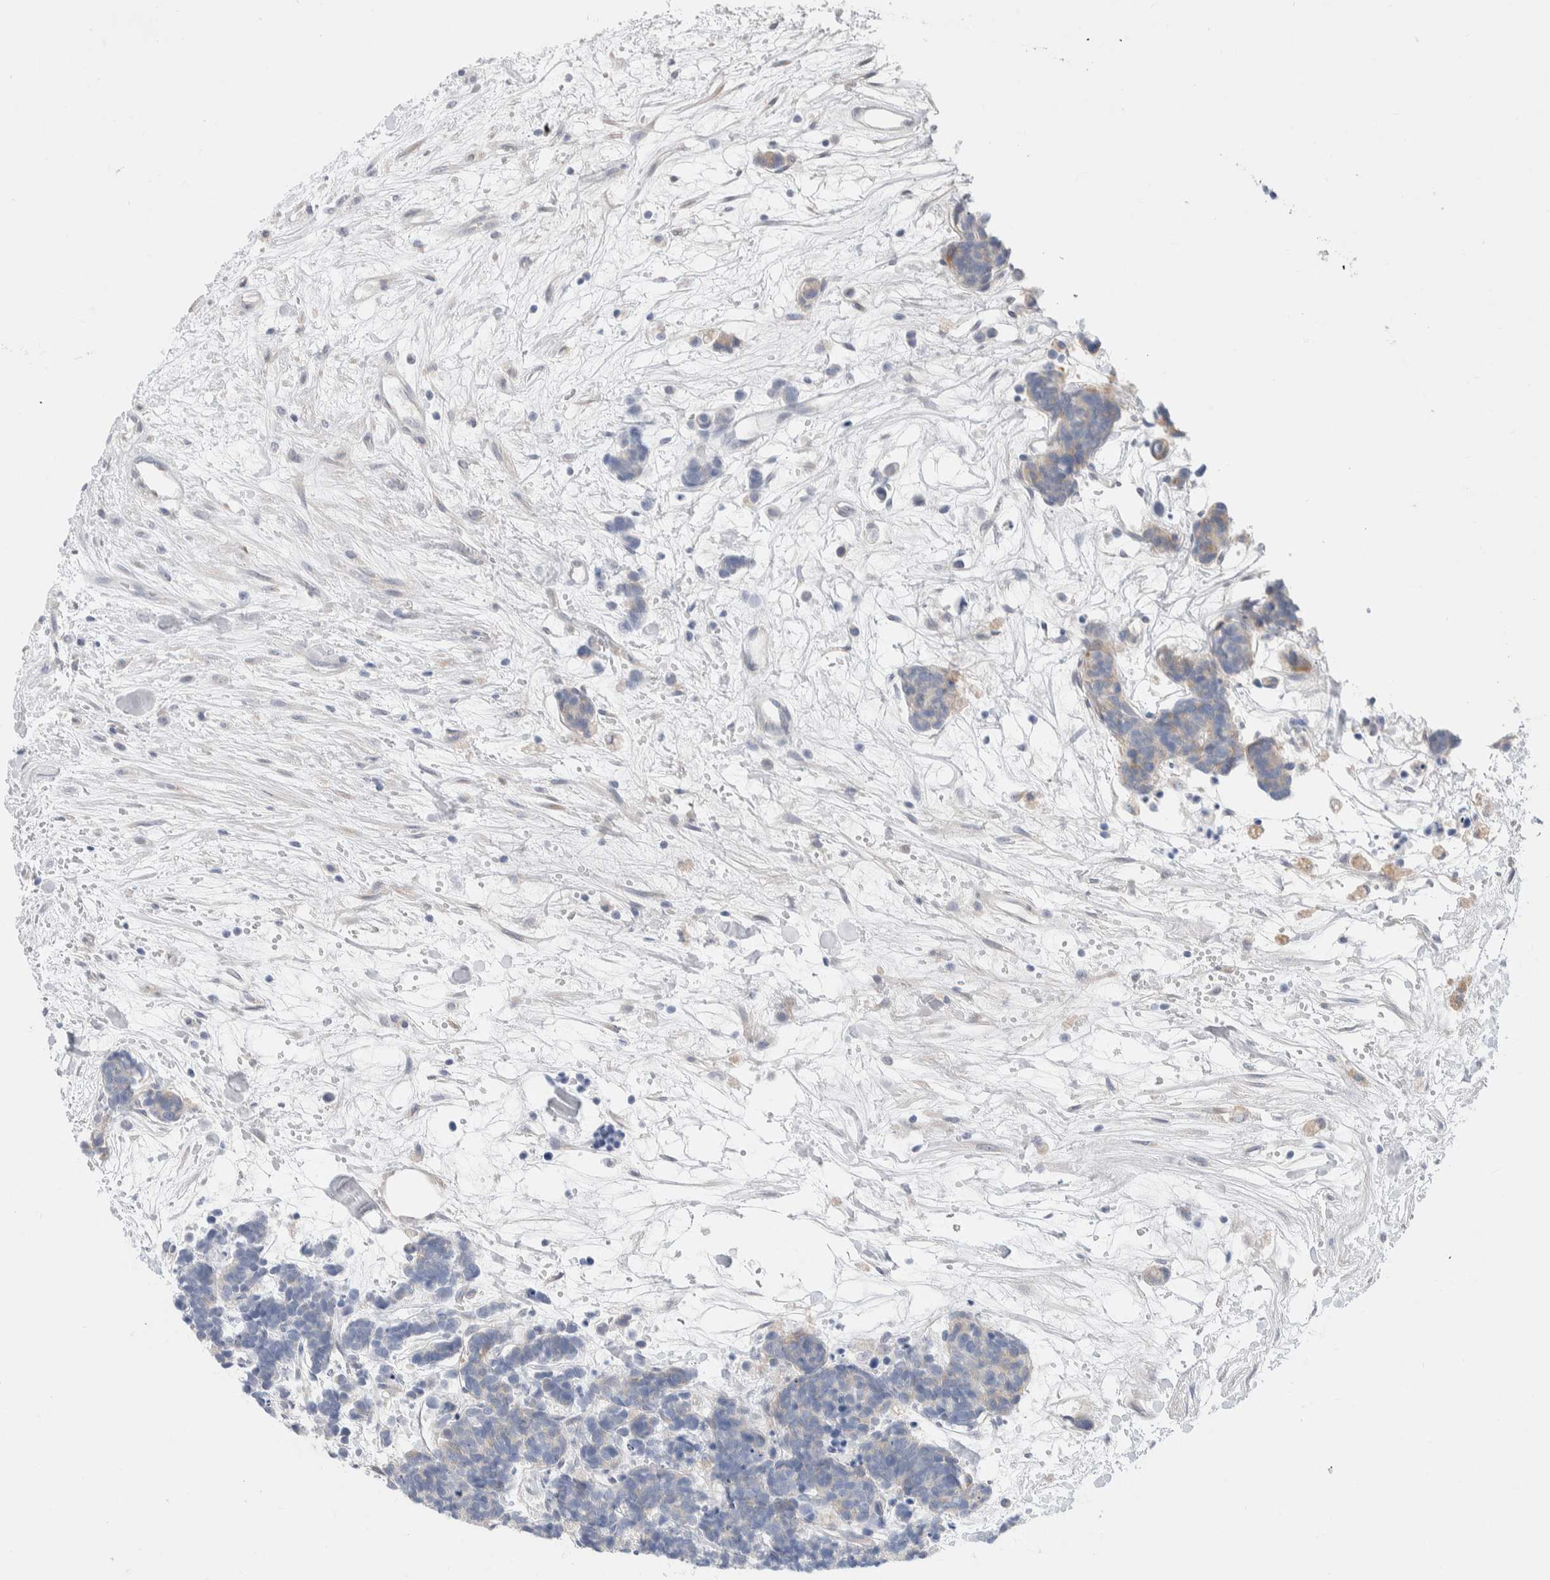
{"staining": {"intensity": "negative", "quantity": "none", "location": "none"}, "tissue": "carcinoid", "cell_type": "Tumor cells", "image_type": "cancer", "snomed": [{"axis": "morphology", "description": "Carcinoma, NOS"}, {"axis": "morphology", "description": "Carcinoid, malignant, NOS"}, {"axis": "topography", "description": "Urinary bladder"}], "caption": "This is an IHC micrograph of human carcinoid. There is no expression in tumor cells.", "gene": "RUSF1", "patient": {"sex": "male", "age": 57}}